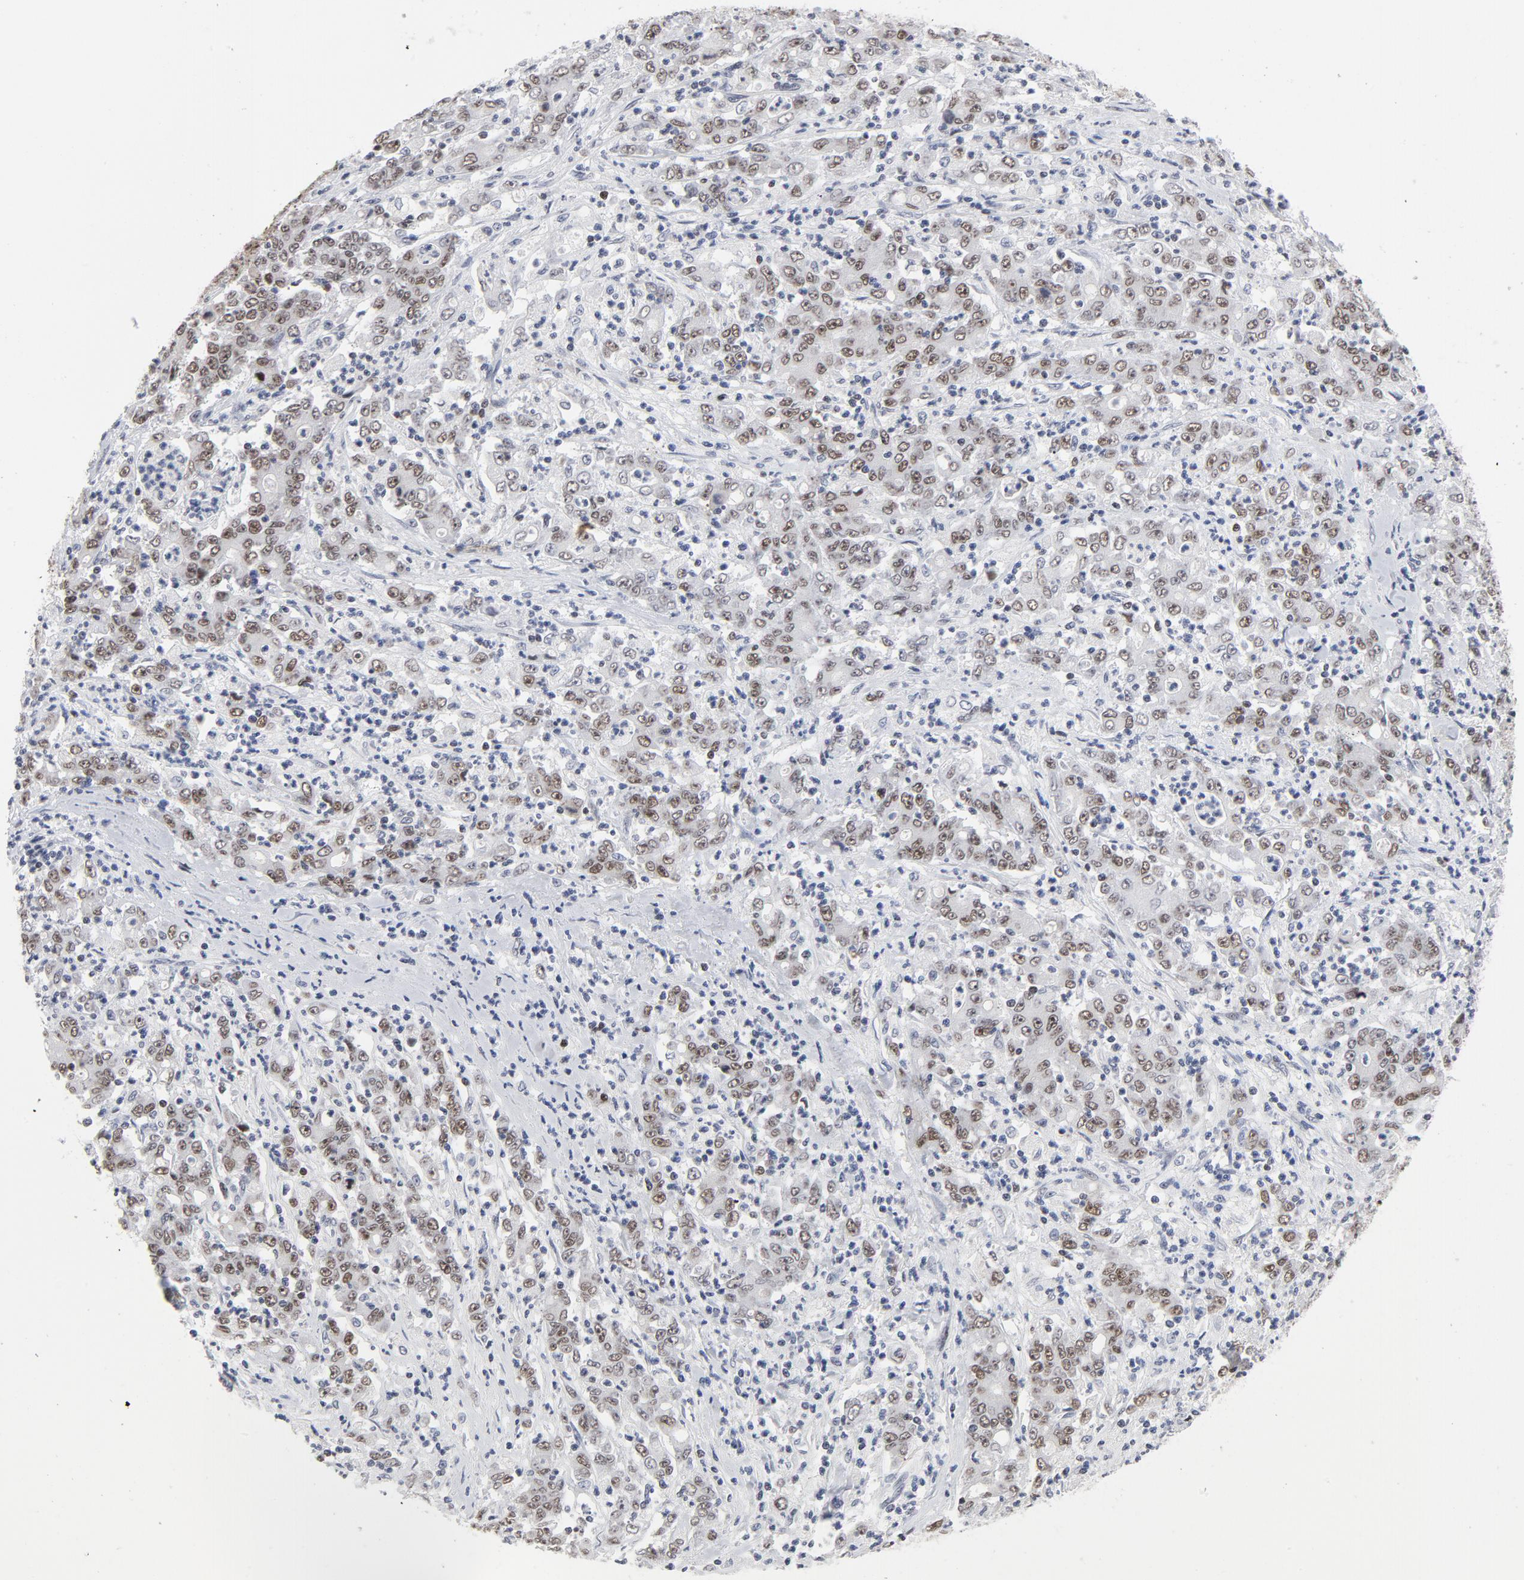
{"staining": {"intensity": "moderate", "quantity": "25%-75%", "location": "nuclear"}, "tissue": "stomach cancer", "cell_type": "Tumor cells", "image_type": "cancer", "snomed": [{"axis": "morphology", "description": "Adenocarcinoma, NOS"}, {"axis": "topography", "description": "Stomach, lower"}], "caption": "Protein analysis of stomach cancer tissue exhibits moderate nuclear positivity in approximately 25%-75% of tumor cells. (DAB (3,3'-diaminobenzidine) IHC, brown staining for protein, blue staining for nuclei).", "gene": "RFC4", "patient": {"sex": "female", "age": 71}}